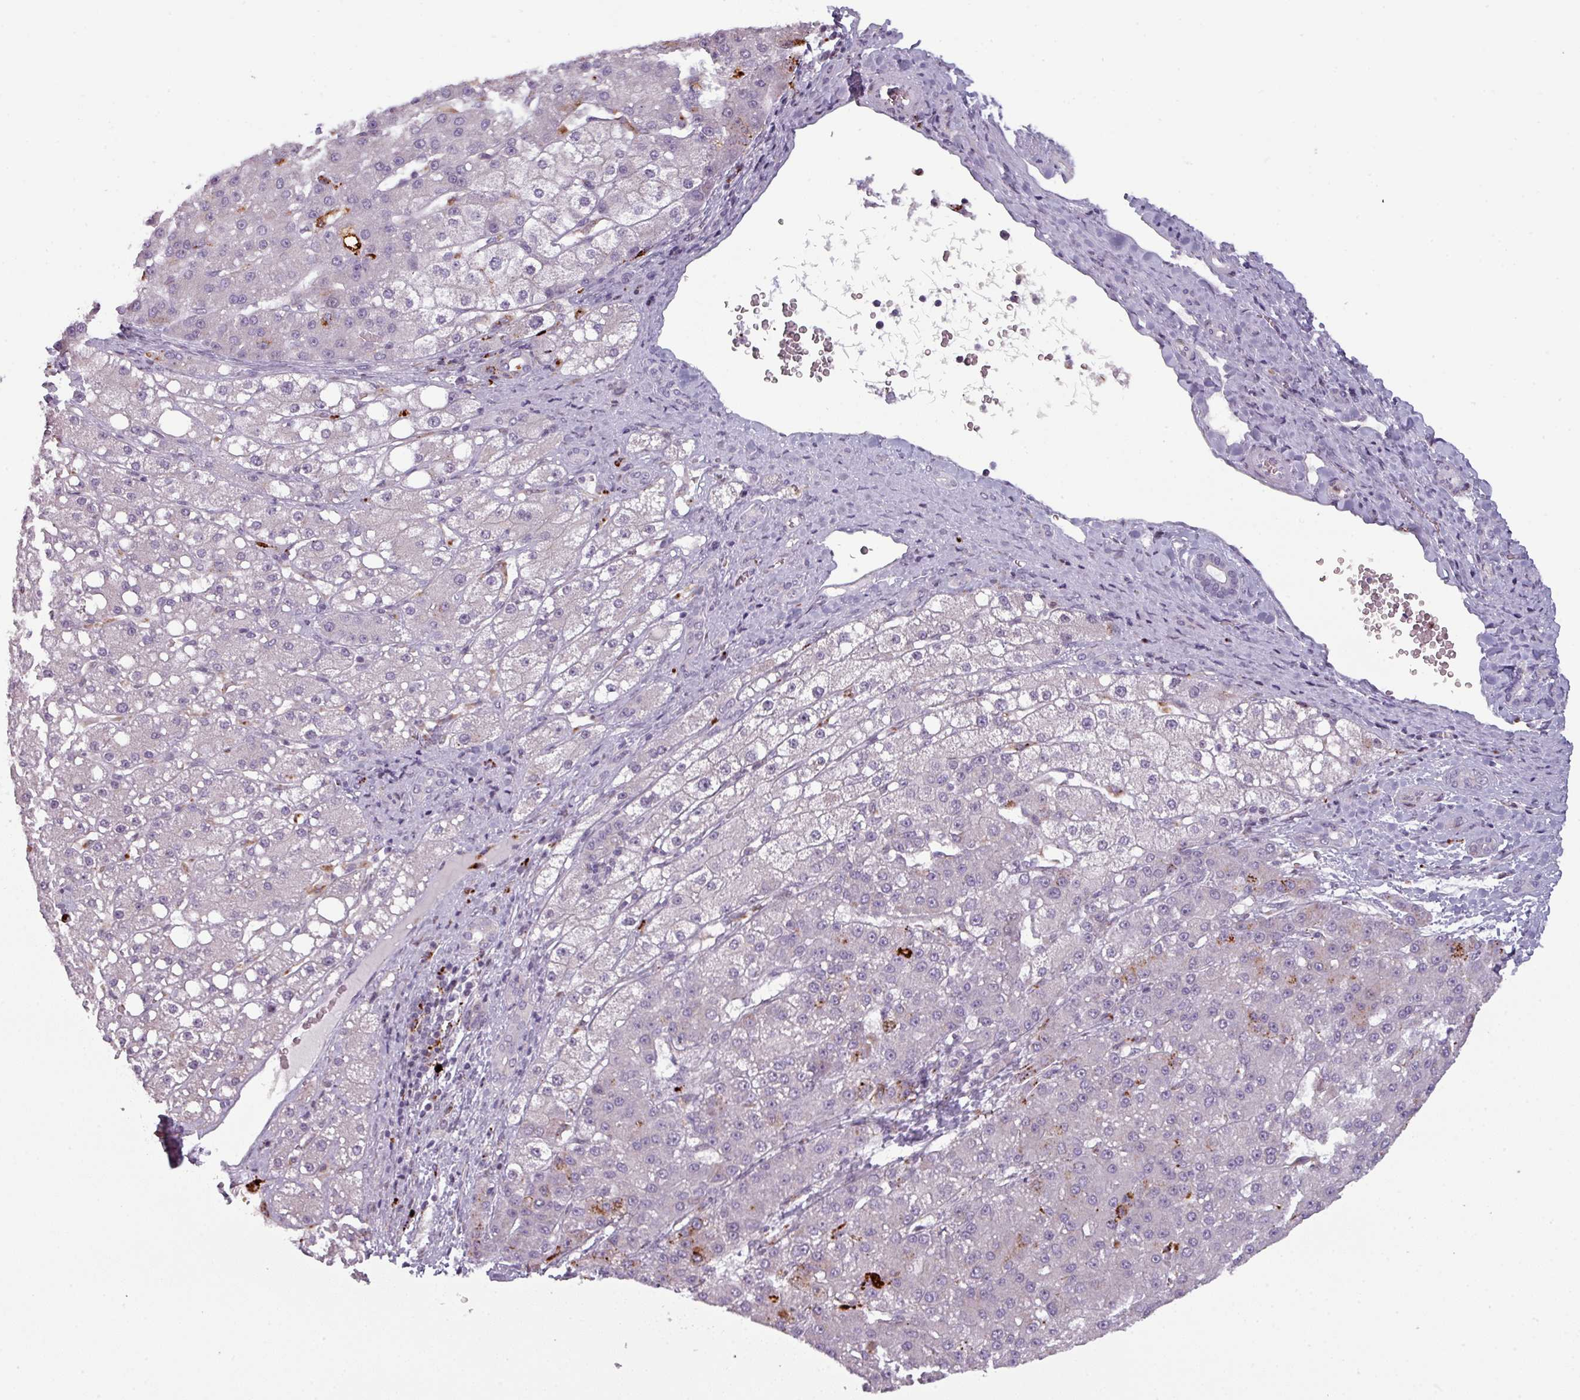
{"staining": {"intensity": "negative", "quantity": "none", "location": "none"}, "tissue": "liver cancer", "cell_type": "Tumor cells", "image_type": "cancer", "snomed": [{"axis": "morphology", "description": "Carcinoma, Hepatocellular, NOS"}, {"axis": "topography", "description": "Liver"}], "caption": "The histopathology image shows no staining of tumor cells in hepatocellular carcinoma (liver).", "gene": "TMEFF1", "patient": {"sex": "male", "age": 67}}